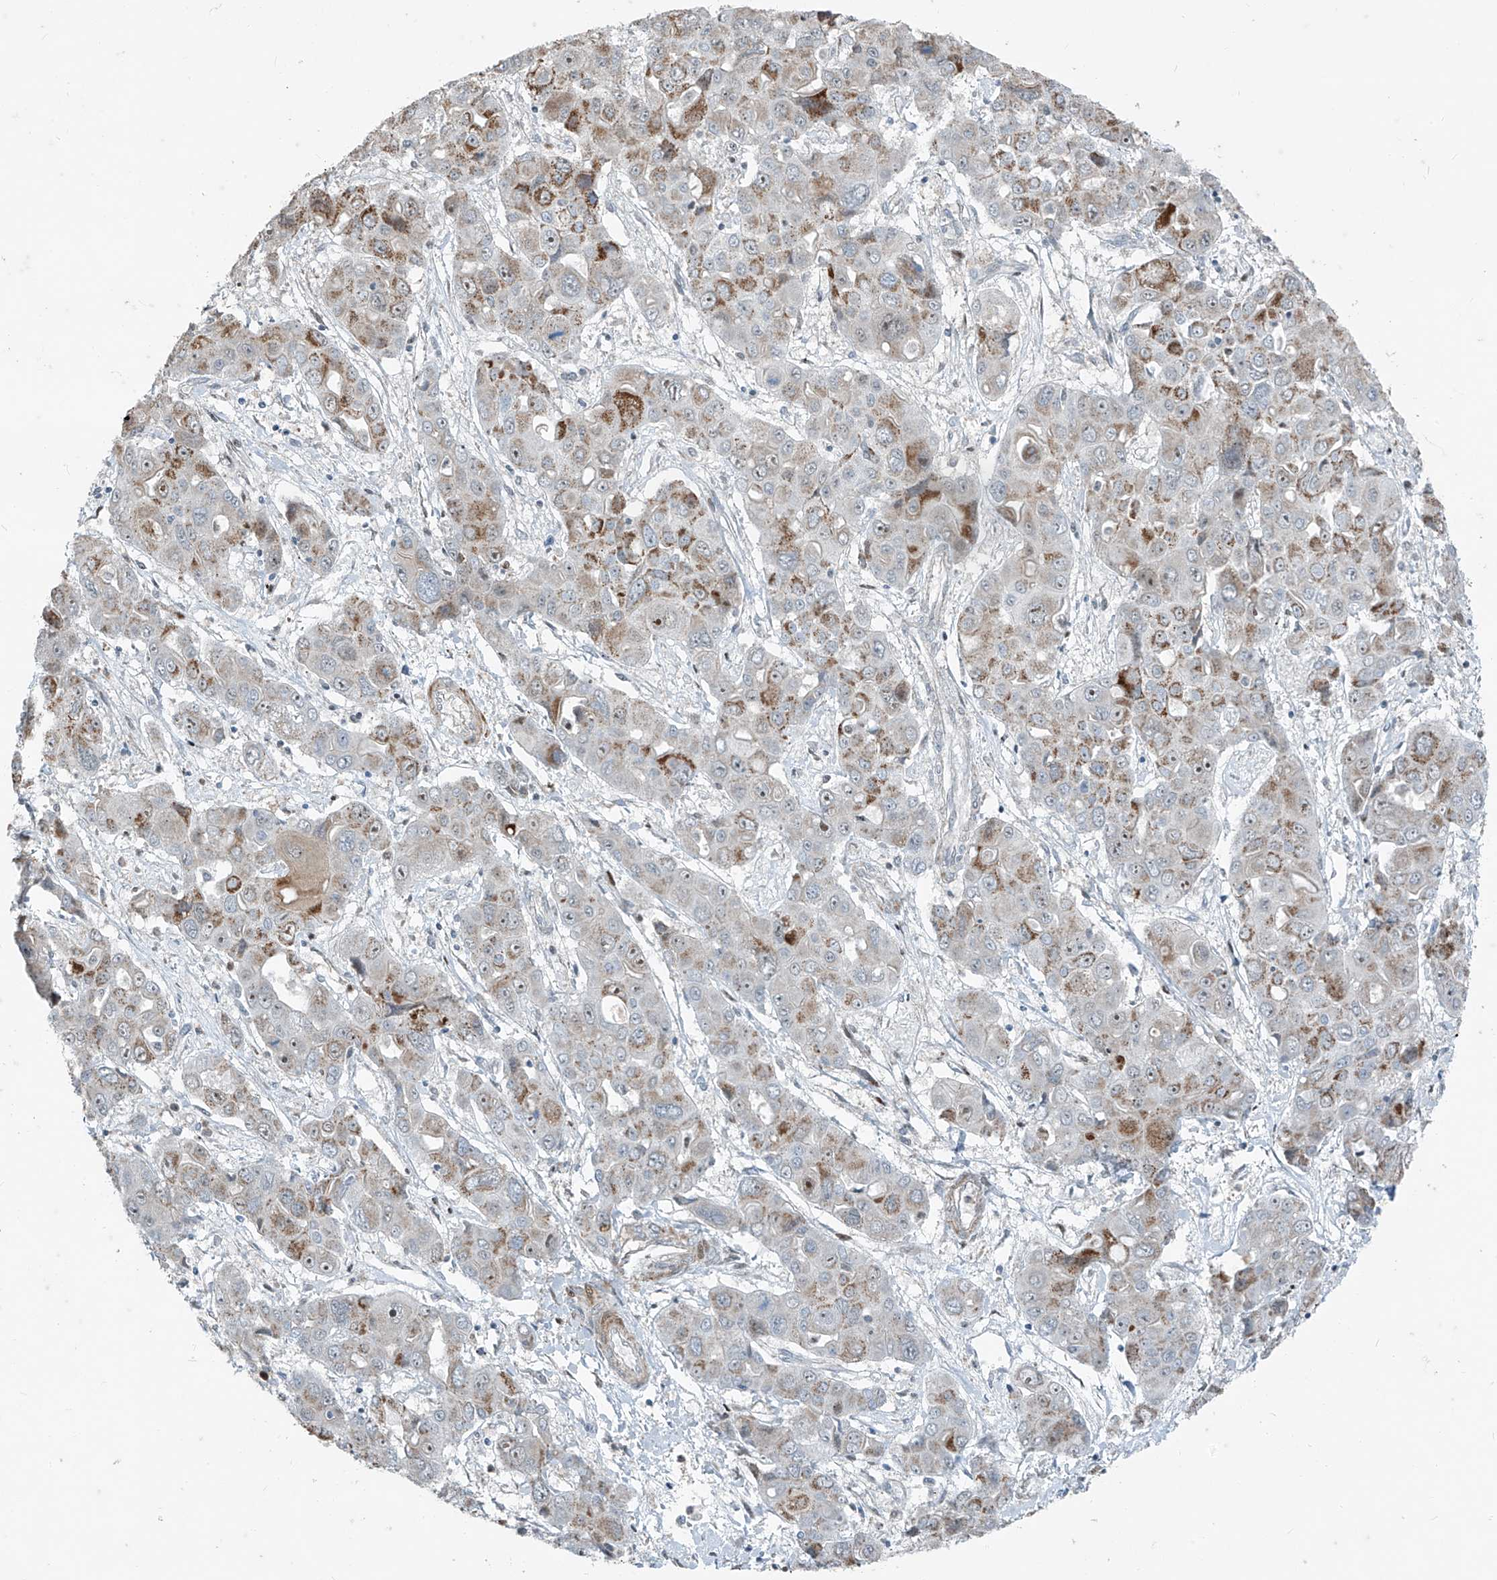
{"staining": {"intensity": "moderate", "quantity": "<25%", "location": "cytoplasmic/membranous"}, "tissue": "liver cancer", "cell_type": "Tumor cells", "image_type": "cancer", "snomed": [{"axis": "morphology", "description": "Cholangiocarcinoma"}, {"axis": "topography", "description": "Liver"}], "caption": "Liver cholangiocarcinoma stained for a protein (brown) reveals moderate cytoplasmic/membranous positive positivity in about <25% of tumor cells.", "gene": "PPCS", "patient": {"sex": "male", "age": 67}}